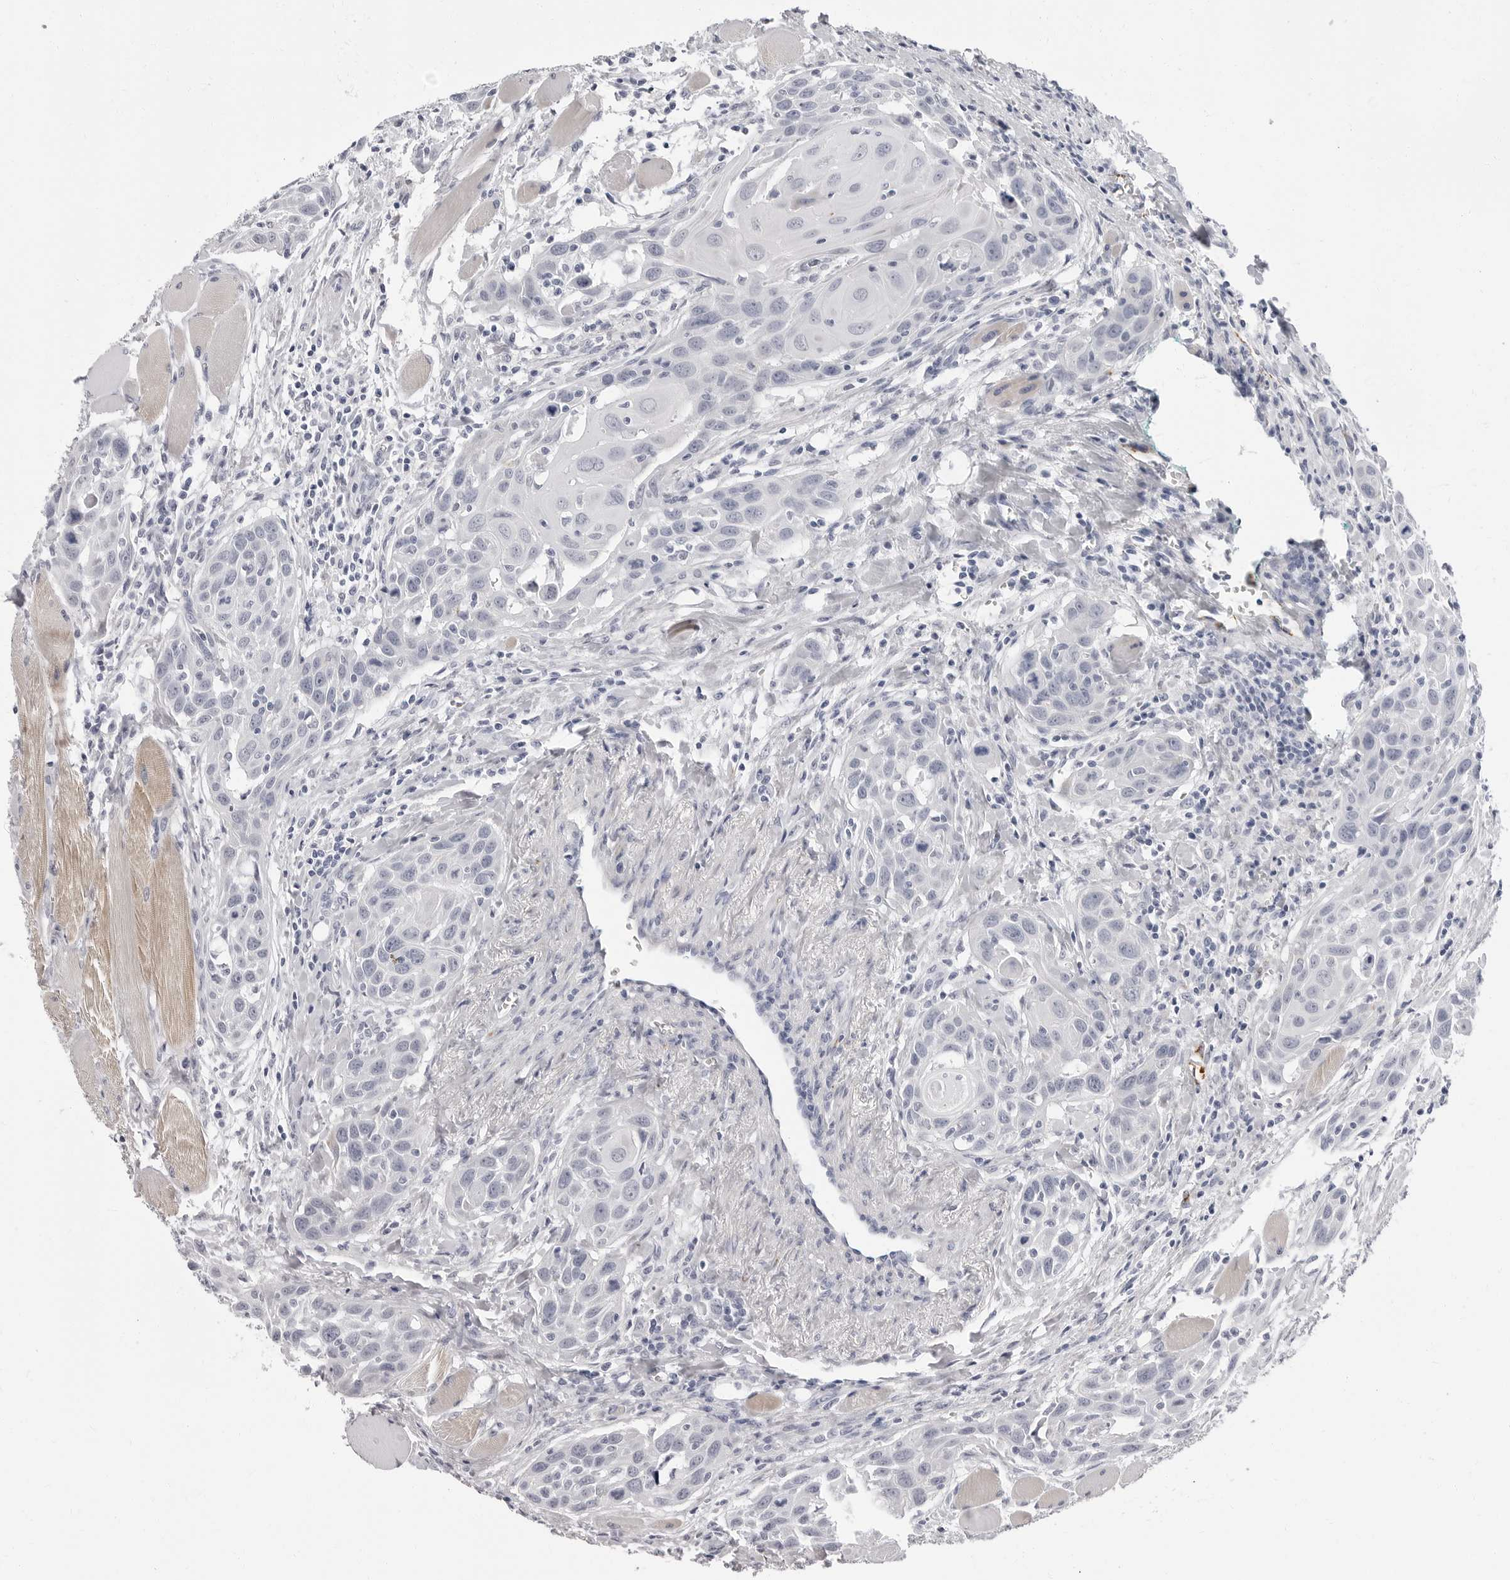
{"staining": {"intensity": "negative", "quantity": "none", "location": "none"}, "tissue": "head and neck cancer", "cell_type": "Tumor cells", "image_type": "cancer", "snomed": [{"axis": "morphology", "description": "Squamous cell carcinoma, NOS"}, {"axis": "topography", "description": "Oral tissue"}, {"axis": "topography", "description": "Head-Neck"}], "caption": "There is no significant positivity in tumor cells of head and neck cancer (squamous cell carcinoma). The staining is performed using DAB (3,3'-diaminobenzidine) brown chromogen with nuclei counter-stained in using hematoxylin.", "gene": "ERICH3", "patient": {"sex": "female", "age": 50}}